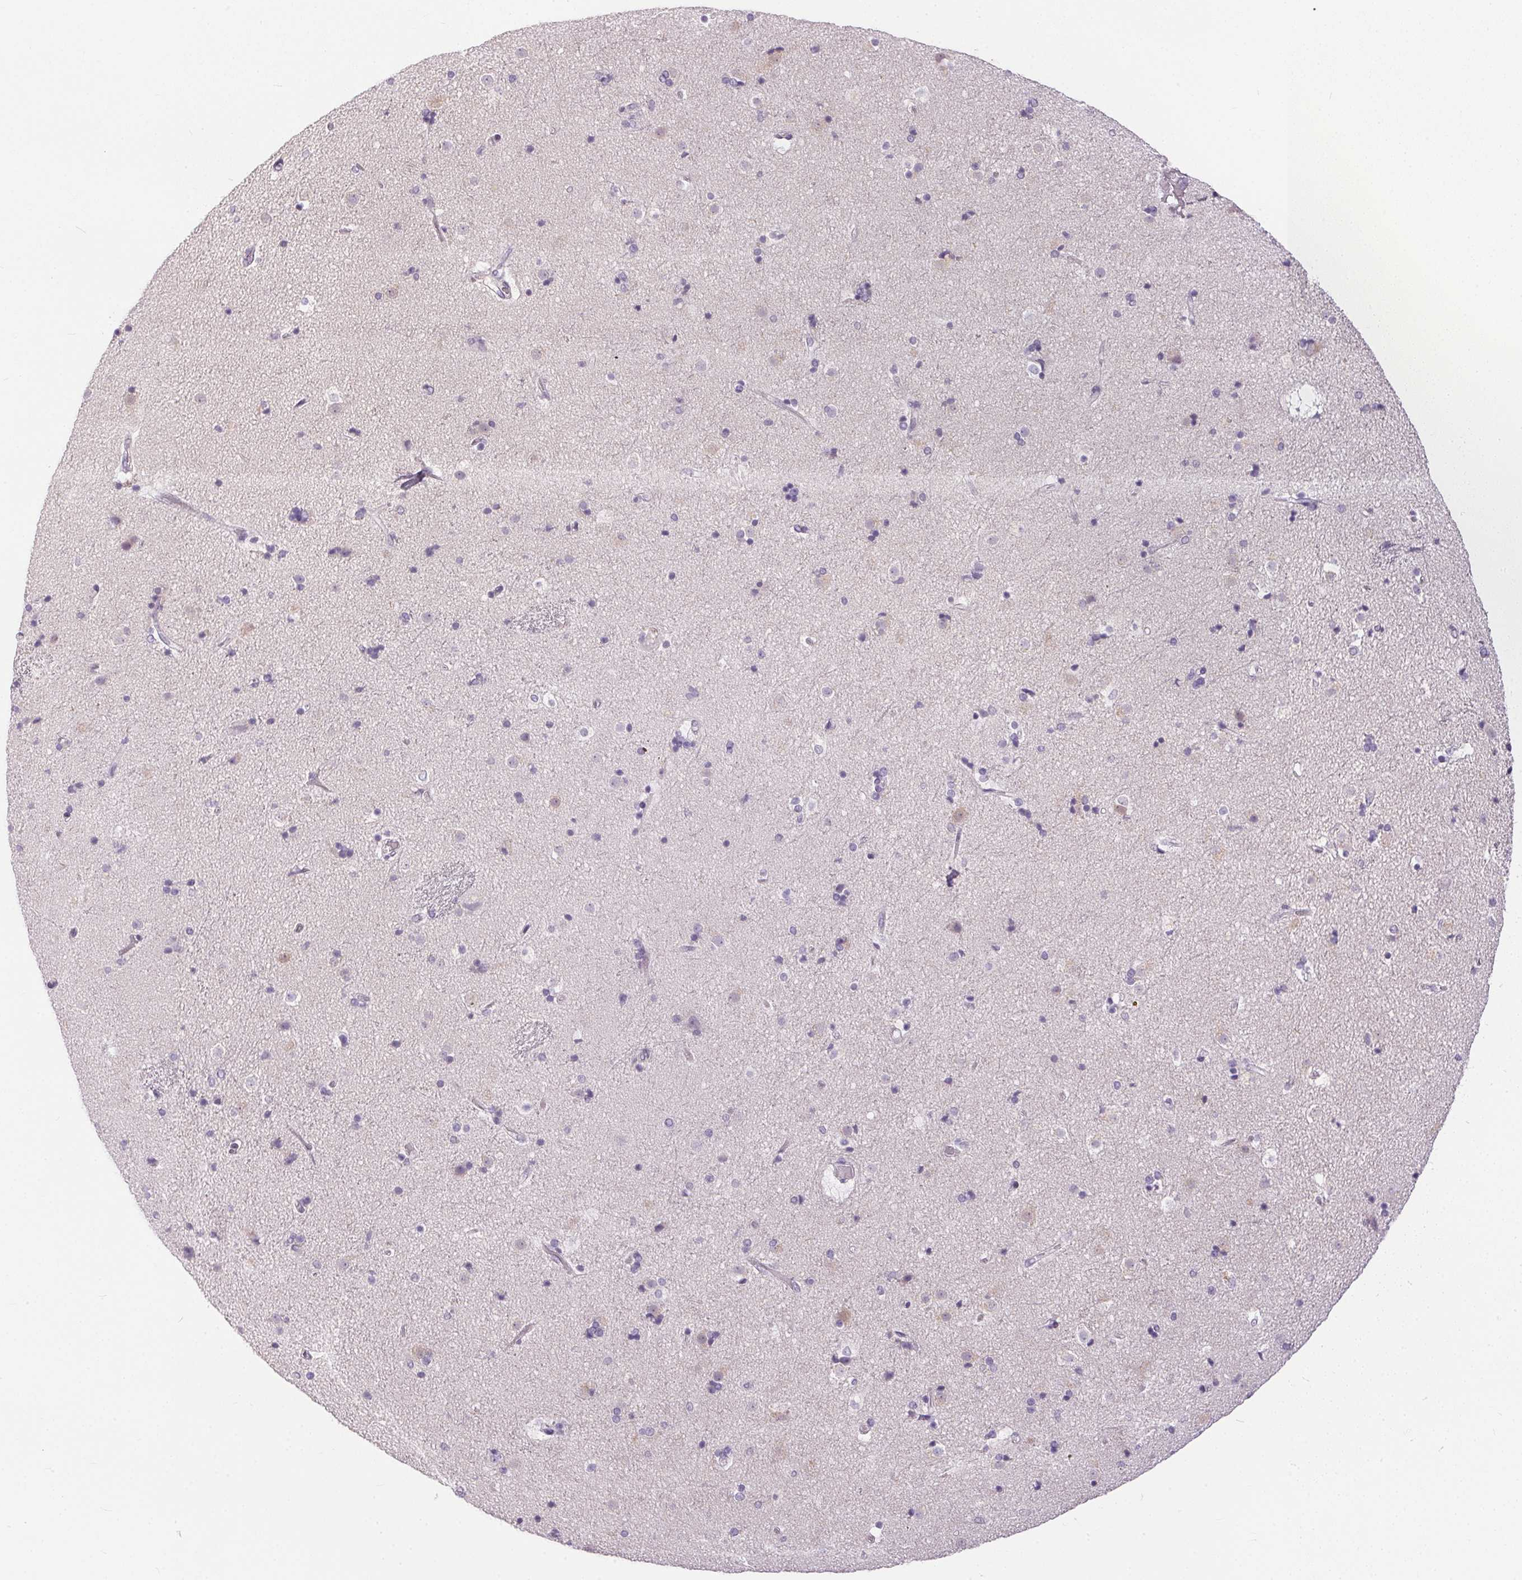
{"staining": {"intensity": "negative", "quantity": "none", "location": "none"}, "tissue": "caudate", "cell_type": "Glial cells", "image_type": "normal", "snomed": [{"axis": "morphology", "description": "Normal tissue, NOS"}, {"axis": "topography", "description": "Lateral ventricle wall"}], "caption": "Immunohistochemistry micrograph of normal caudate stained for a protein (brown), which reveals no staining in glial cells. (Stains: DAB (3,3'-diaminobenzidine) IHC with hematoxylin counter stain, Microscopy: brightfield microscopy at high magnification).", "gene": "GBP6", "patient": {"sex": "female", "age": 71}}